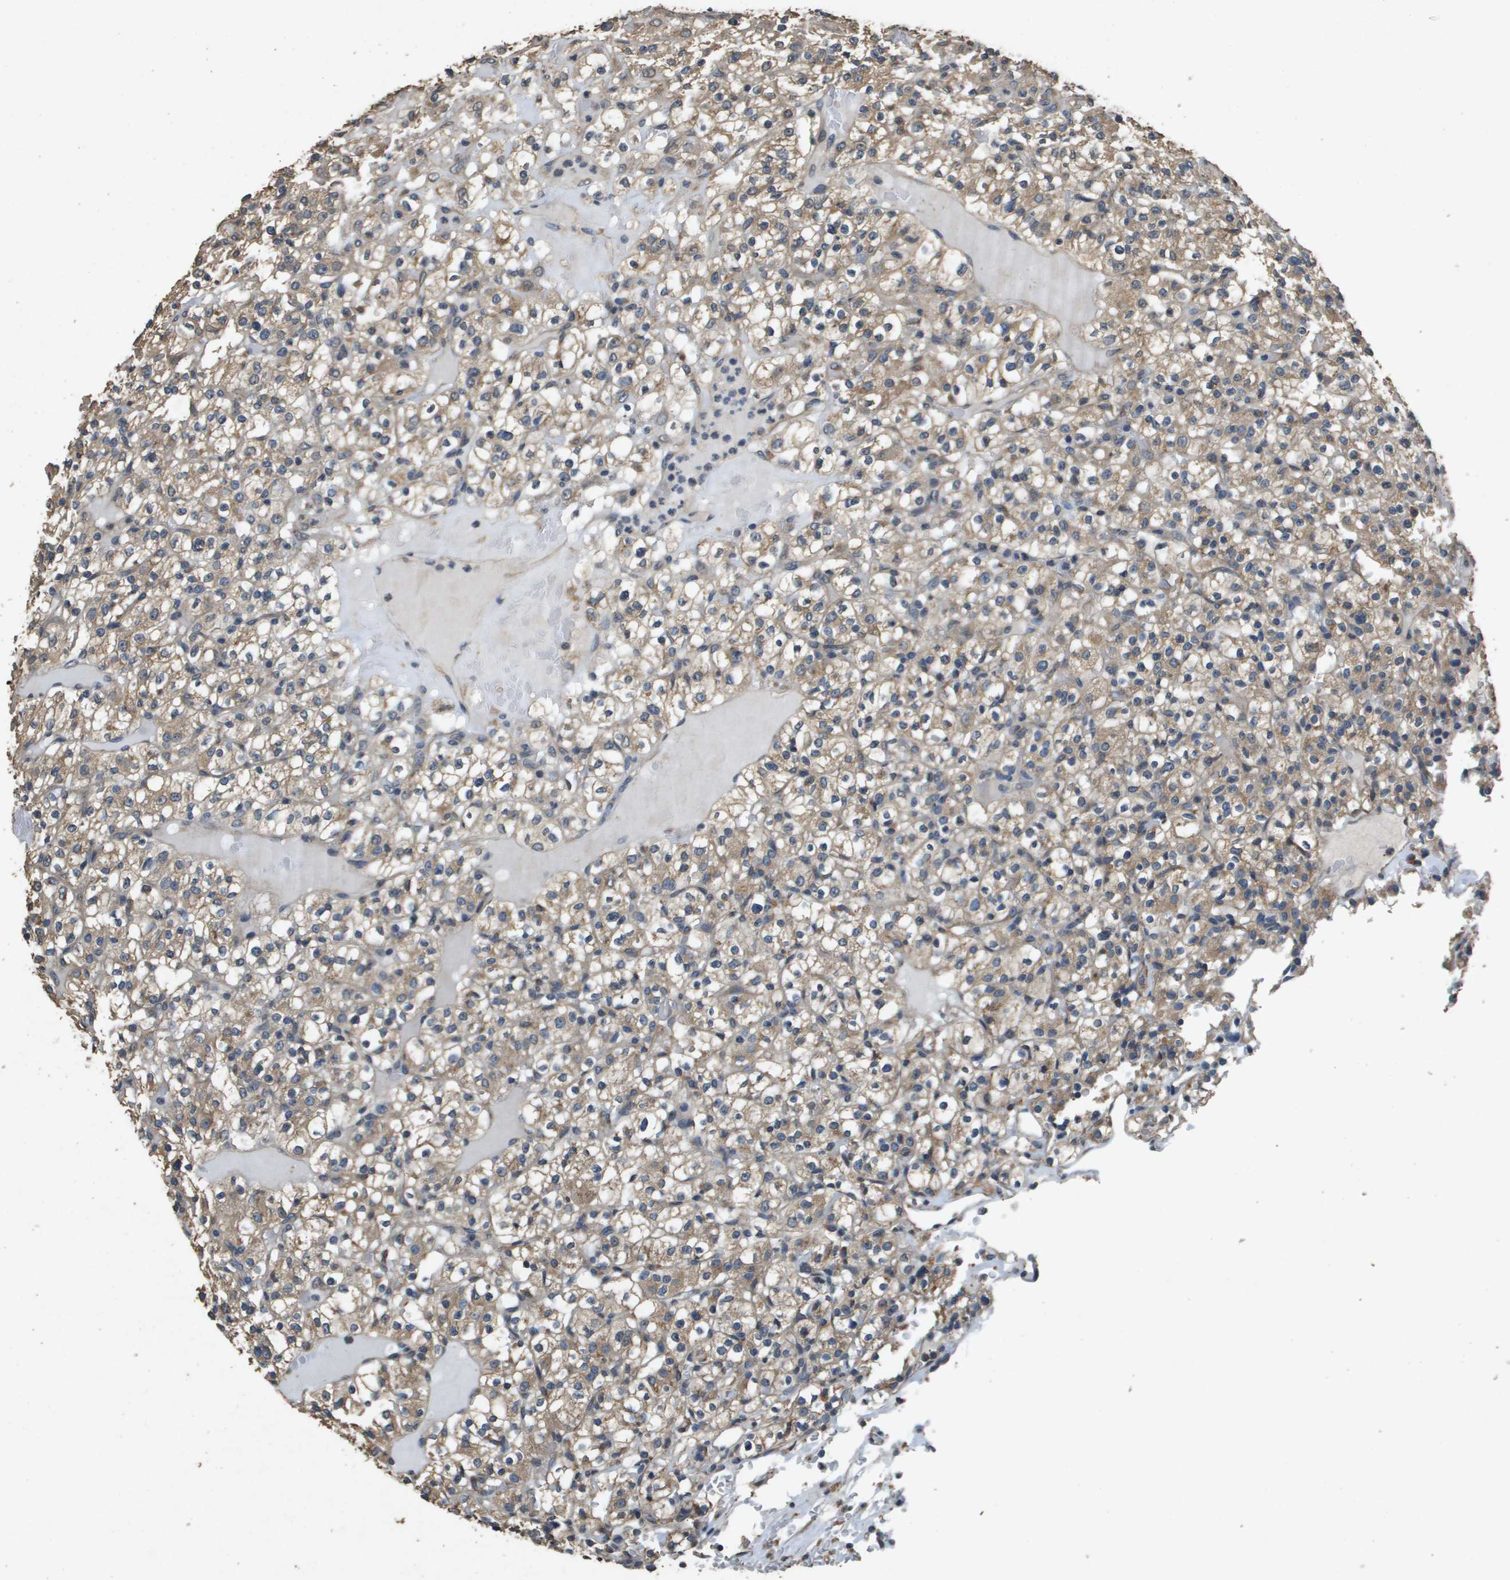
{"staining": {"intensity": "weak", "quantity": ">75%", "location": "cytoplasmic/membranous"}, "tissue": "renal cancer", "cell_type": "Tumor cells", "image_type": "cancer", "snomed": [{"axis": "morphology", "description": "Normal tissue, NOS"}, {"axis": "morphology", "description": "Adenocarcinoma, NOS"}, {"axis": "topography", "description": "Kidney"}], "caption": "Protein expression analysis of renal cancer exhibits weak cytoplasmic/membranous positivity in approximately >75% of tumor cells.", "gene": "RAB6B", "patient": {"sex": "female", "age": 72}}